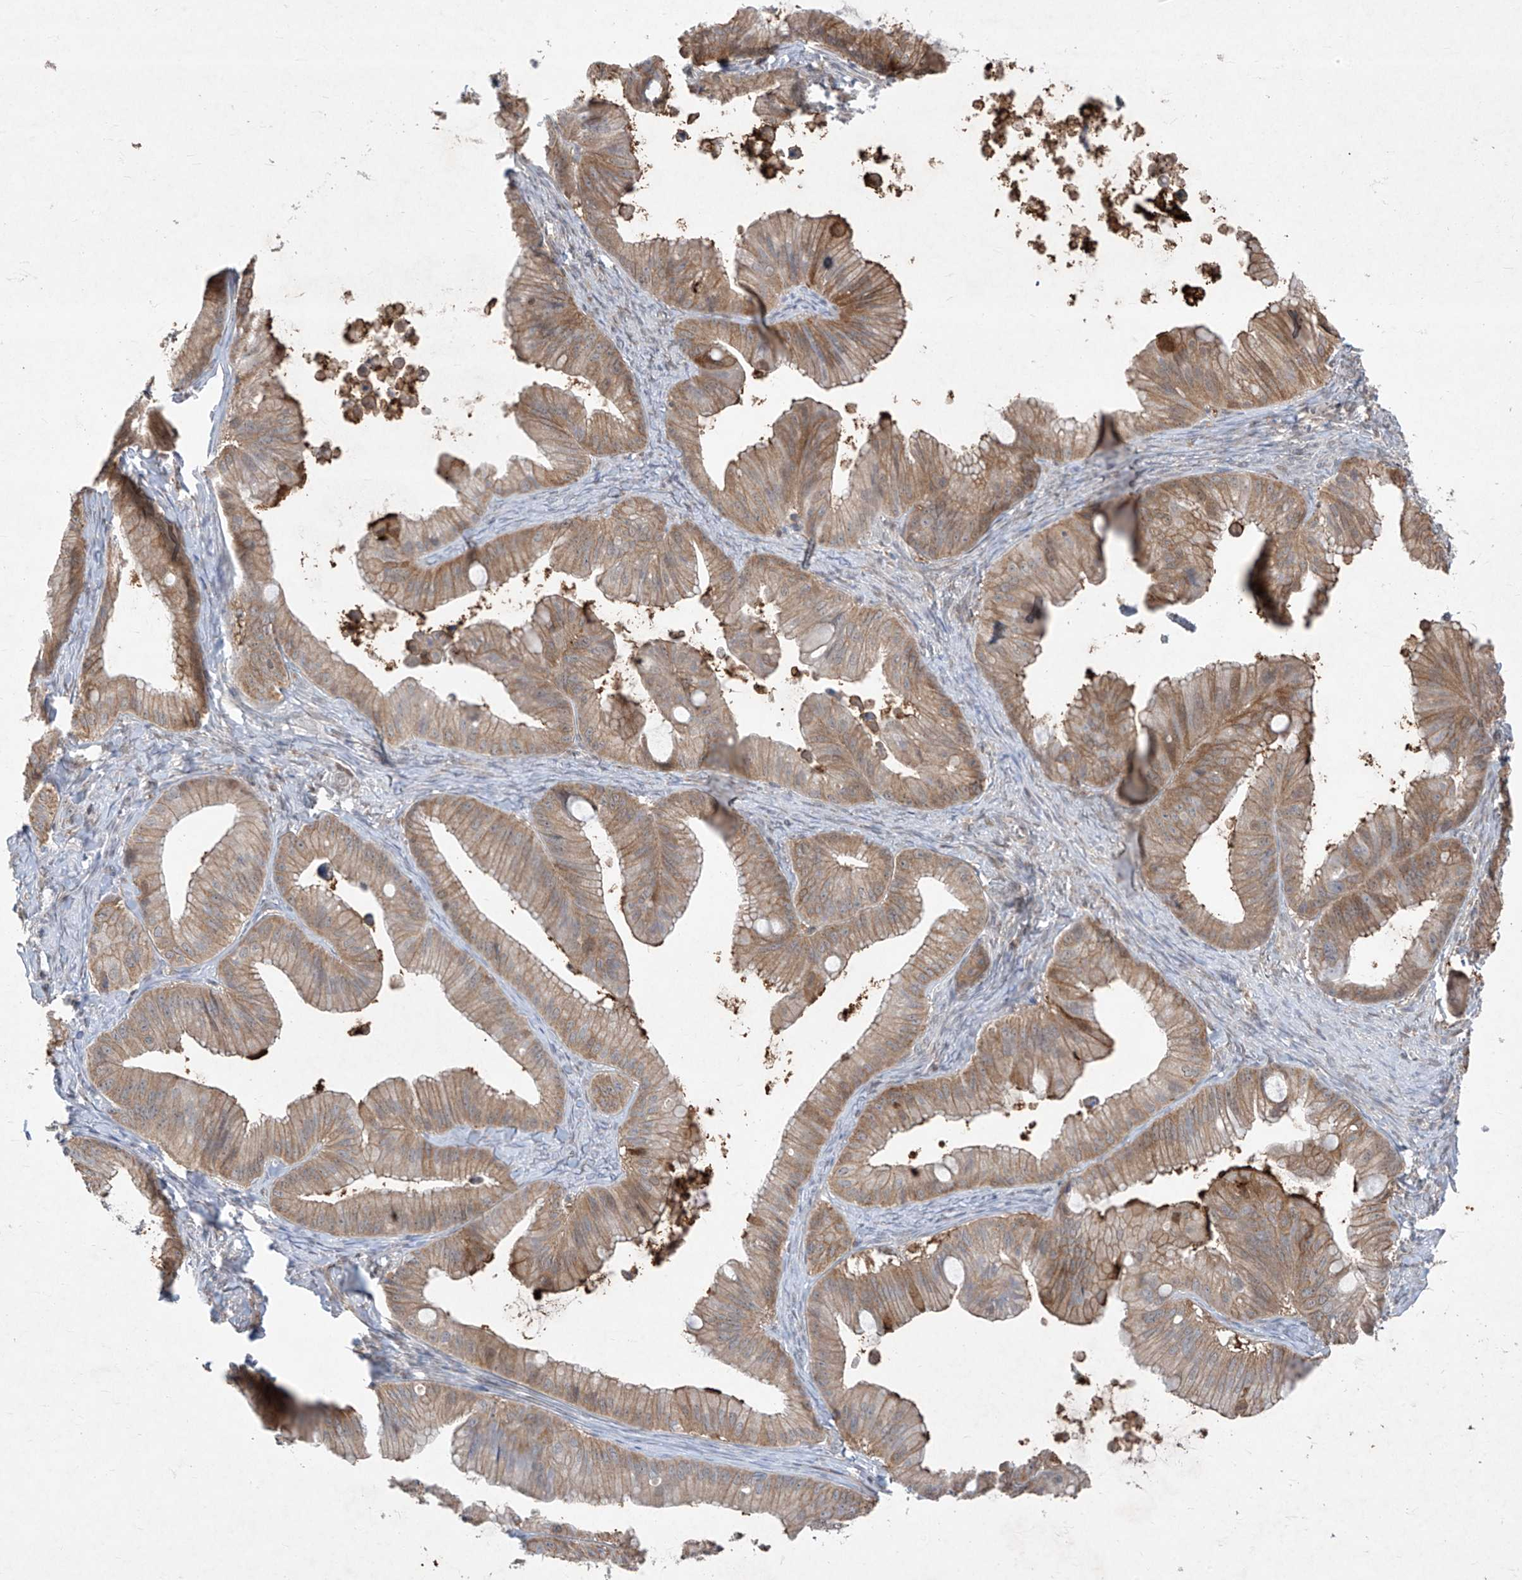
{"staining": {"intensity": "moderate", "quantity": ">75%", "location": "cytoplasmic/membranous"}, "tissue": "ovarian cancer", "cell_type": "Tumor cells", "image_type": "cancer", "snomed": [{"axis": "morphology", "description": "Cystadenocarcinoma, mucinous, NOS"}, {"axis": "topography", "description": "Ovary"}], "caption": "Ovarian cancer was stained to show a protein in brown. There is medium levels of moderate cytoplasmic/membranous expression in approximately >75% of tumor cells.", "gene": "ZNF358", "patient": {"sex": "female", "age": 71}}